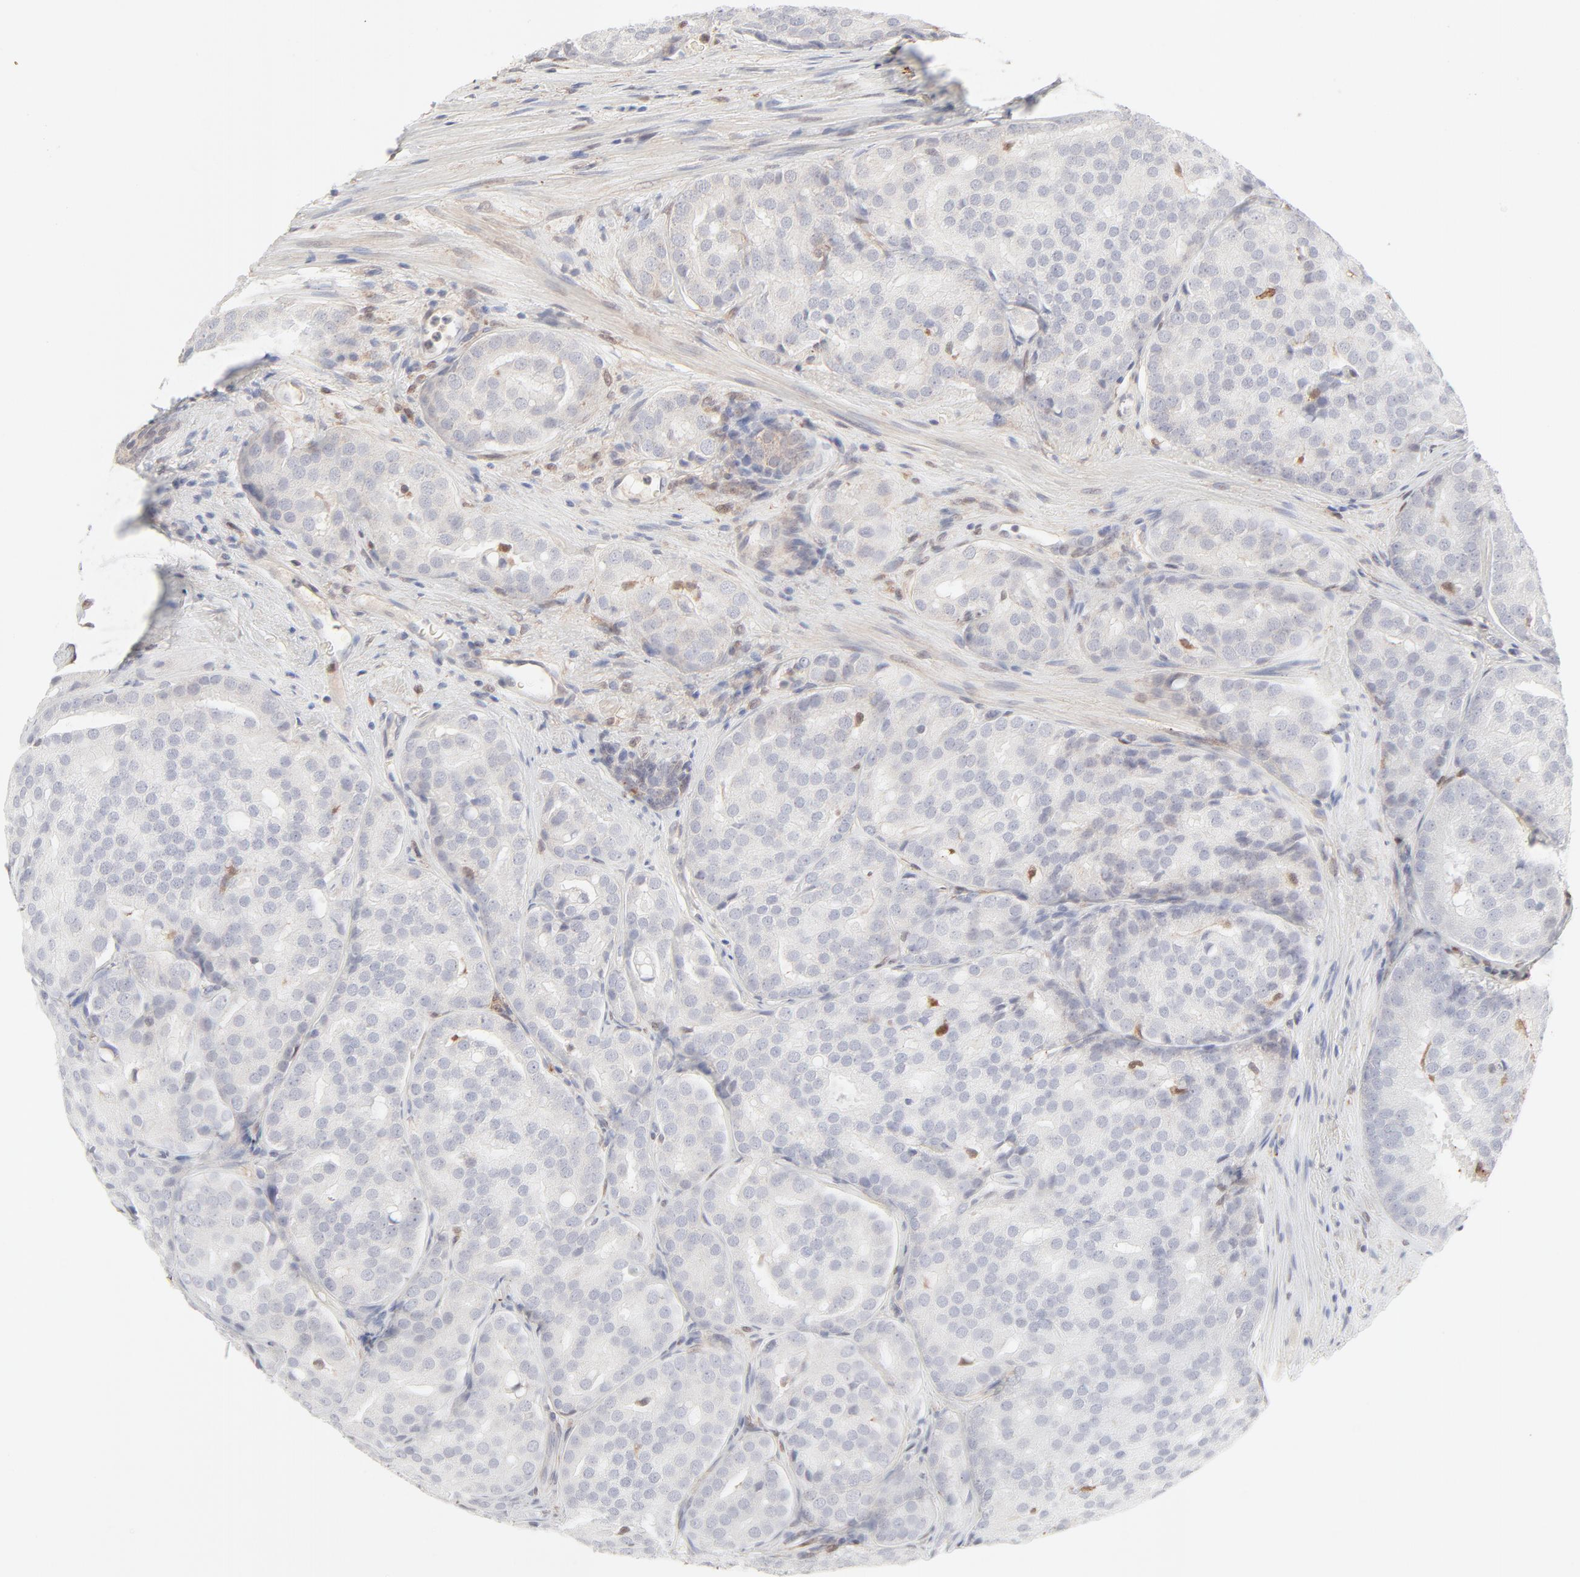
{"staining": {"intensity": "negative", "quantity": "none", "location": "none"}, "tissue": "prostate cancer", "cell_type": "Tumor cells", "image_type": "cancer", "snomed": [{"axis": "morphology", "description": "Adenocarcinoma, High grade"}, {"axis": "topography", "description": "Prostate"}], "caption": "A histopathology image of adenocarcinoma (high-grade) (prostate) stained for a protein reveals no brown staining in tumor cells.", "gene": "LGALS2", "patient": {"sex": "male", "age": 64}}